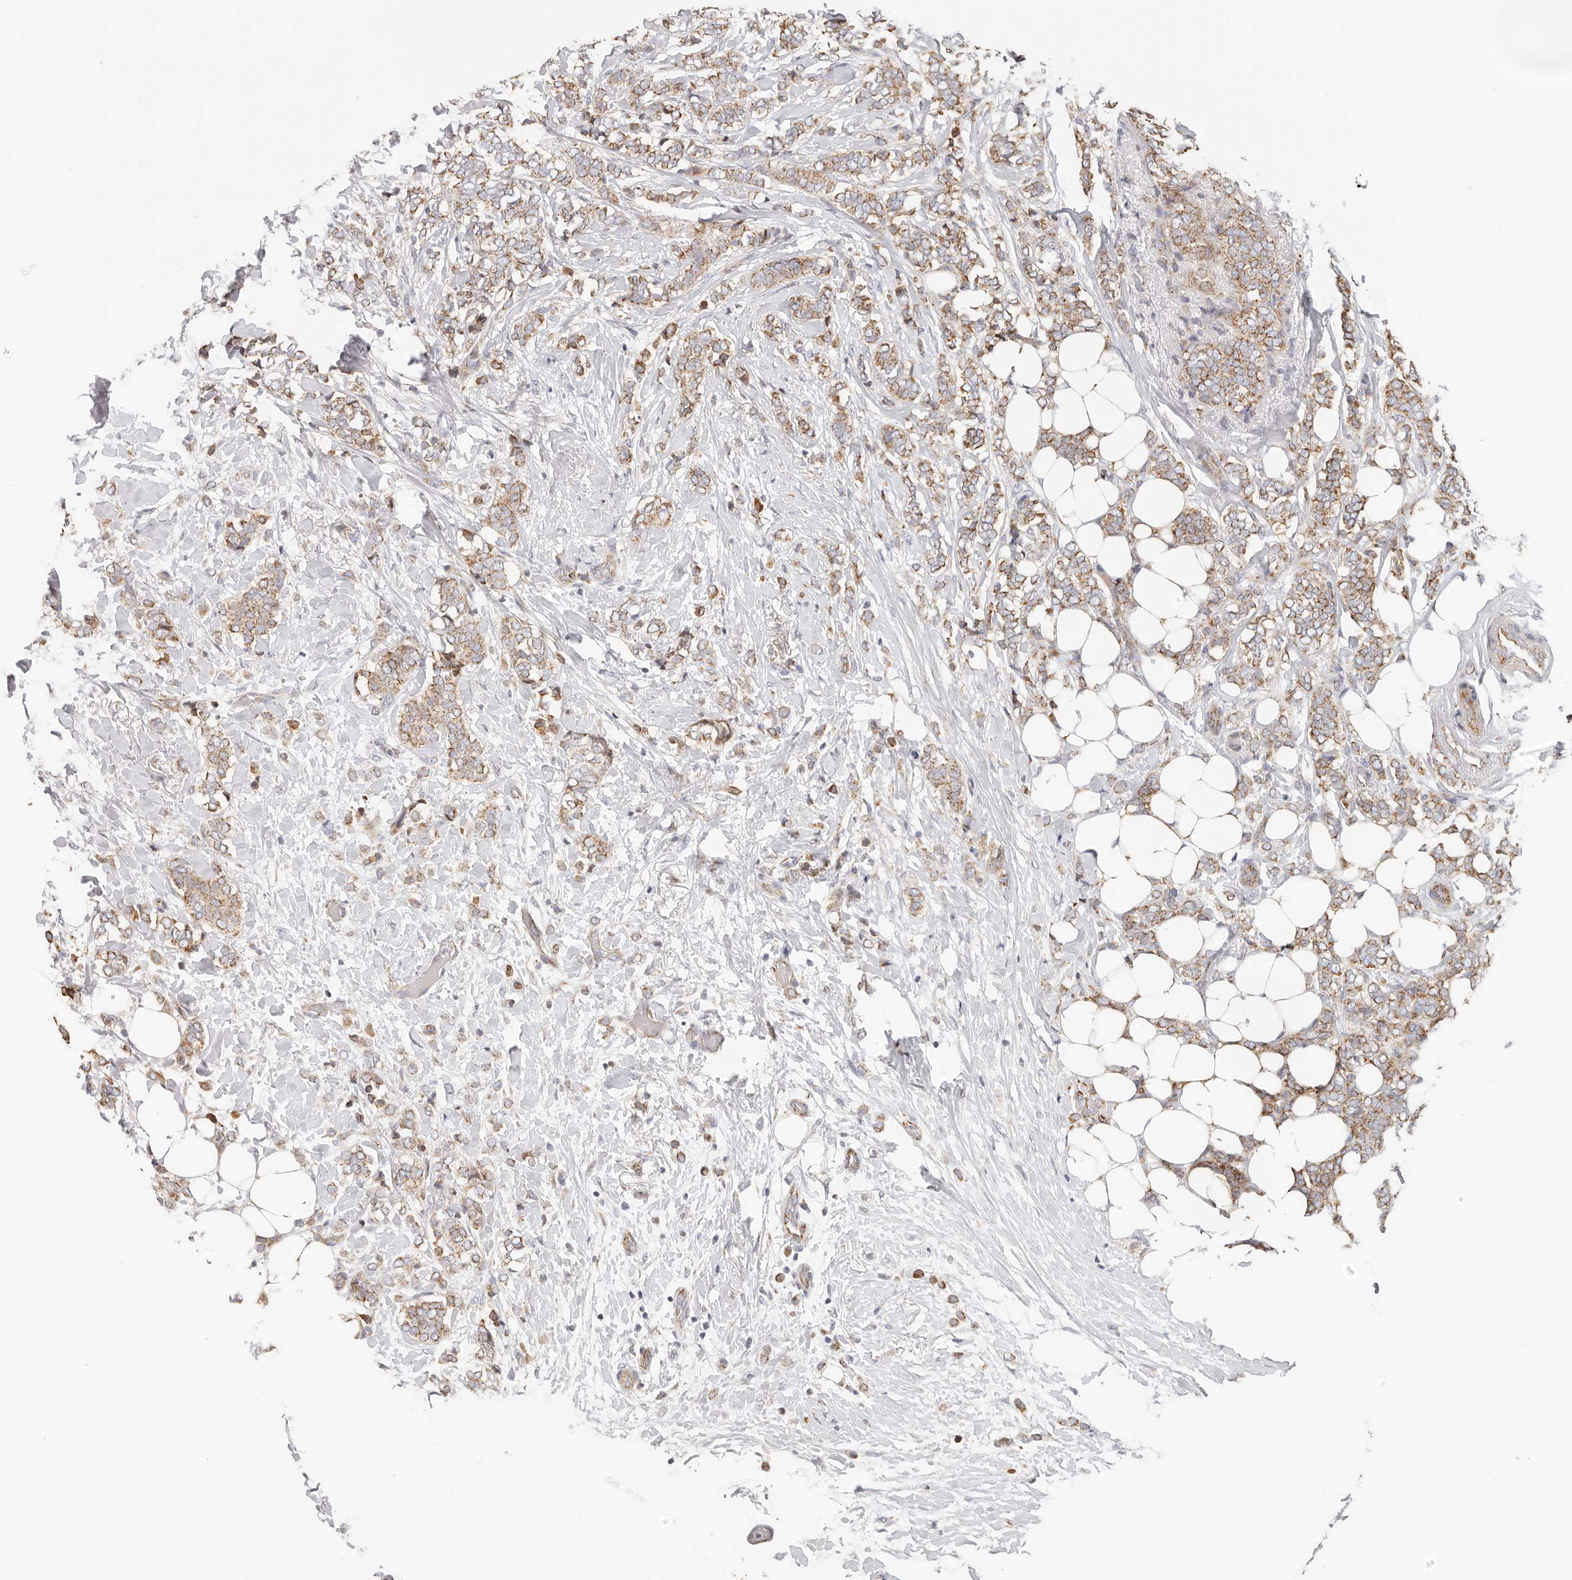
{"staining": {"intensity": "moderate", "quantity": ">75%", "location": "cytoplasmic/membranous"}, "tissue": "breast cancer", "cell_type": "Tumor cells", "image_type": "cancer", "snomed": [{"axis": "morphology", "description": "Lobular carcinoma"}, {"axis": "topography", "description": "Breast"}], "caption": "Immunohistochemical staining of breast cancer demonstrates moderate cytoplasmic/membranous protein positivity in approximately >75% of tumor cells.", "gene": "AFDN", "patient": {"sex": "female", "age": 50}}